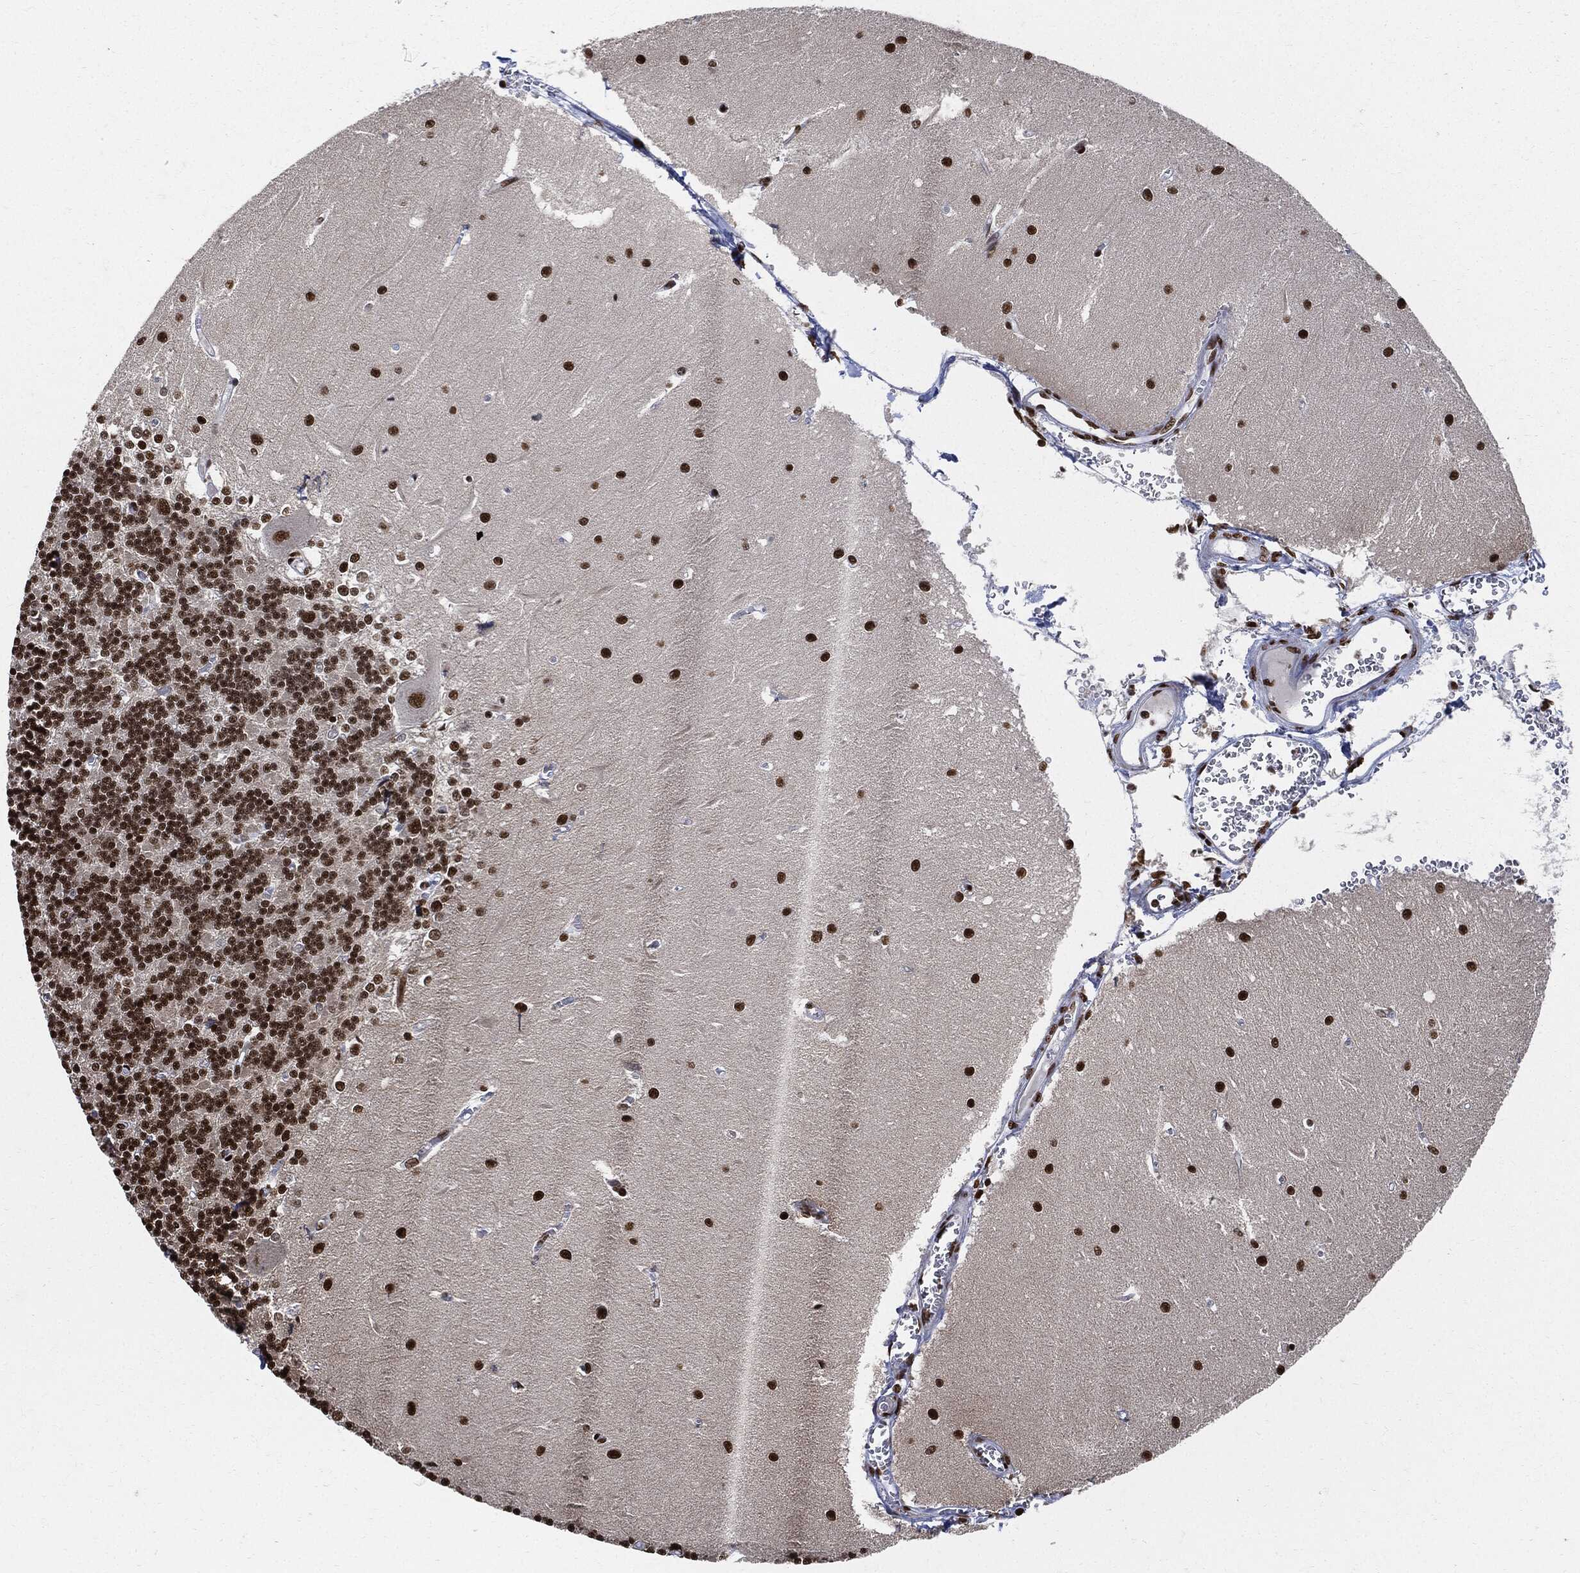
{"staining": {"intensity": "moderate", "quantity": ">75%", "location": "nuclear"}, "tissue": "cerebellum", "cell_type": "Cells in granular layer", "image_type": "normal", "snomed": [{"axis": "morphology", "description": "Normal tissue, NOS"}, {"axis": "topography", "description": "Cerebellum"}], "caption": "Protein staining of normal cerebellum displays moderate nuclear staining in approximately >75% of cells in granular layer. (DAB IHC with brightfield microscopy, high magnification).", "gene": "RECQL", "patient": {"sex": "male", "age": 37}}